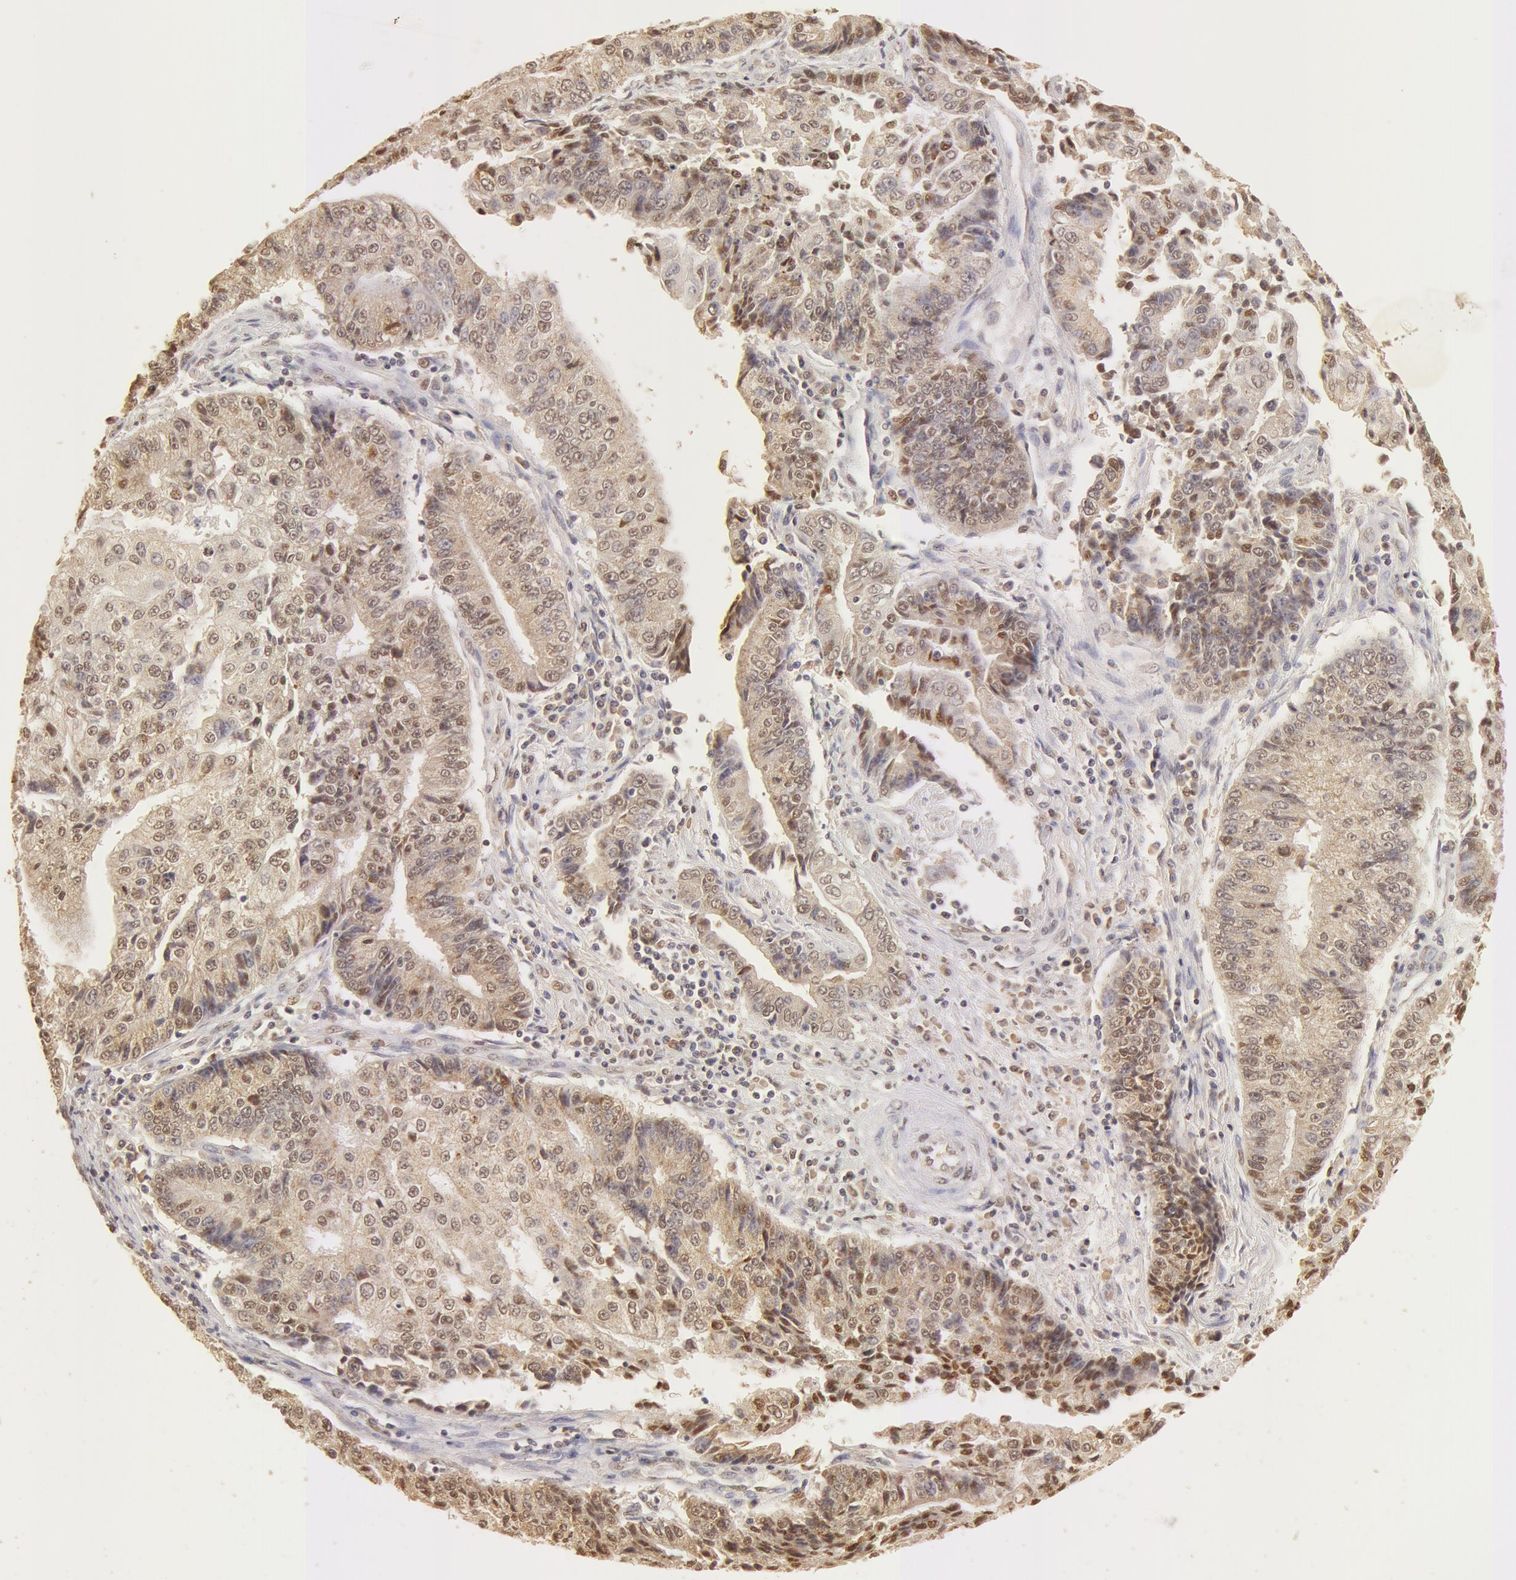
{"staining": {"intensity": "moderate", "quantity": ">75%", "location": "cytoplasmic/membranous,nuclear"}, "tissue": "endometrial cancer", "cell_type": "Tumor cells", "image_type": "cancer", "snomed": [{"axis": "morphology", "description": "Adenocarcinoma, NOS"}, {"axis": "topography", "description": "Endometrium"}], "caption": "A brown stain shows moderate cytoplasmic/membranous and nuclear expression of a protein in human endometrial cancer tumor cells.", "gene": "SNRNP70", "patient": {"sex": "female", "age": 75}}